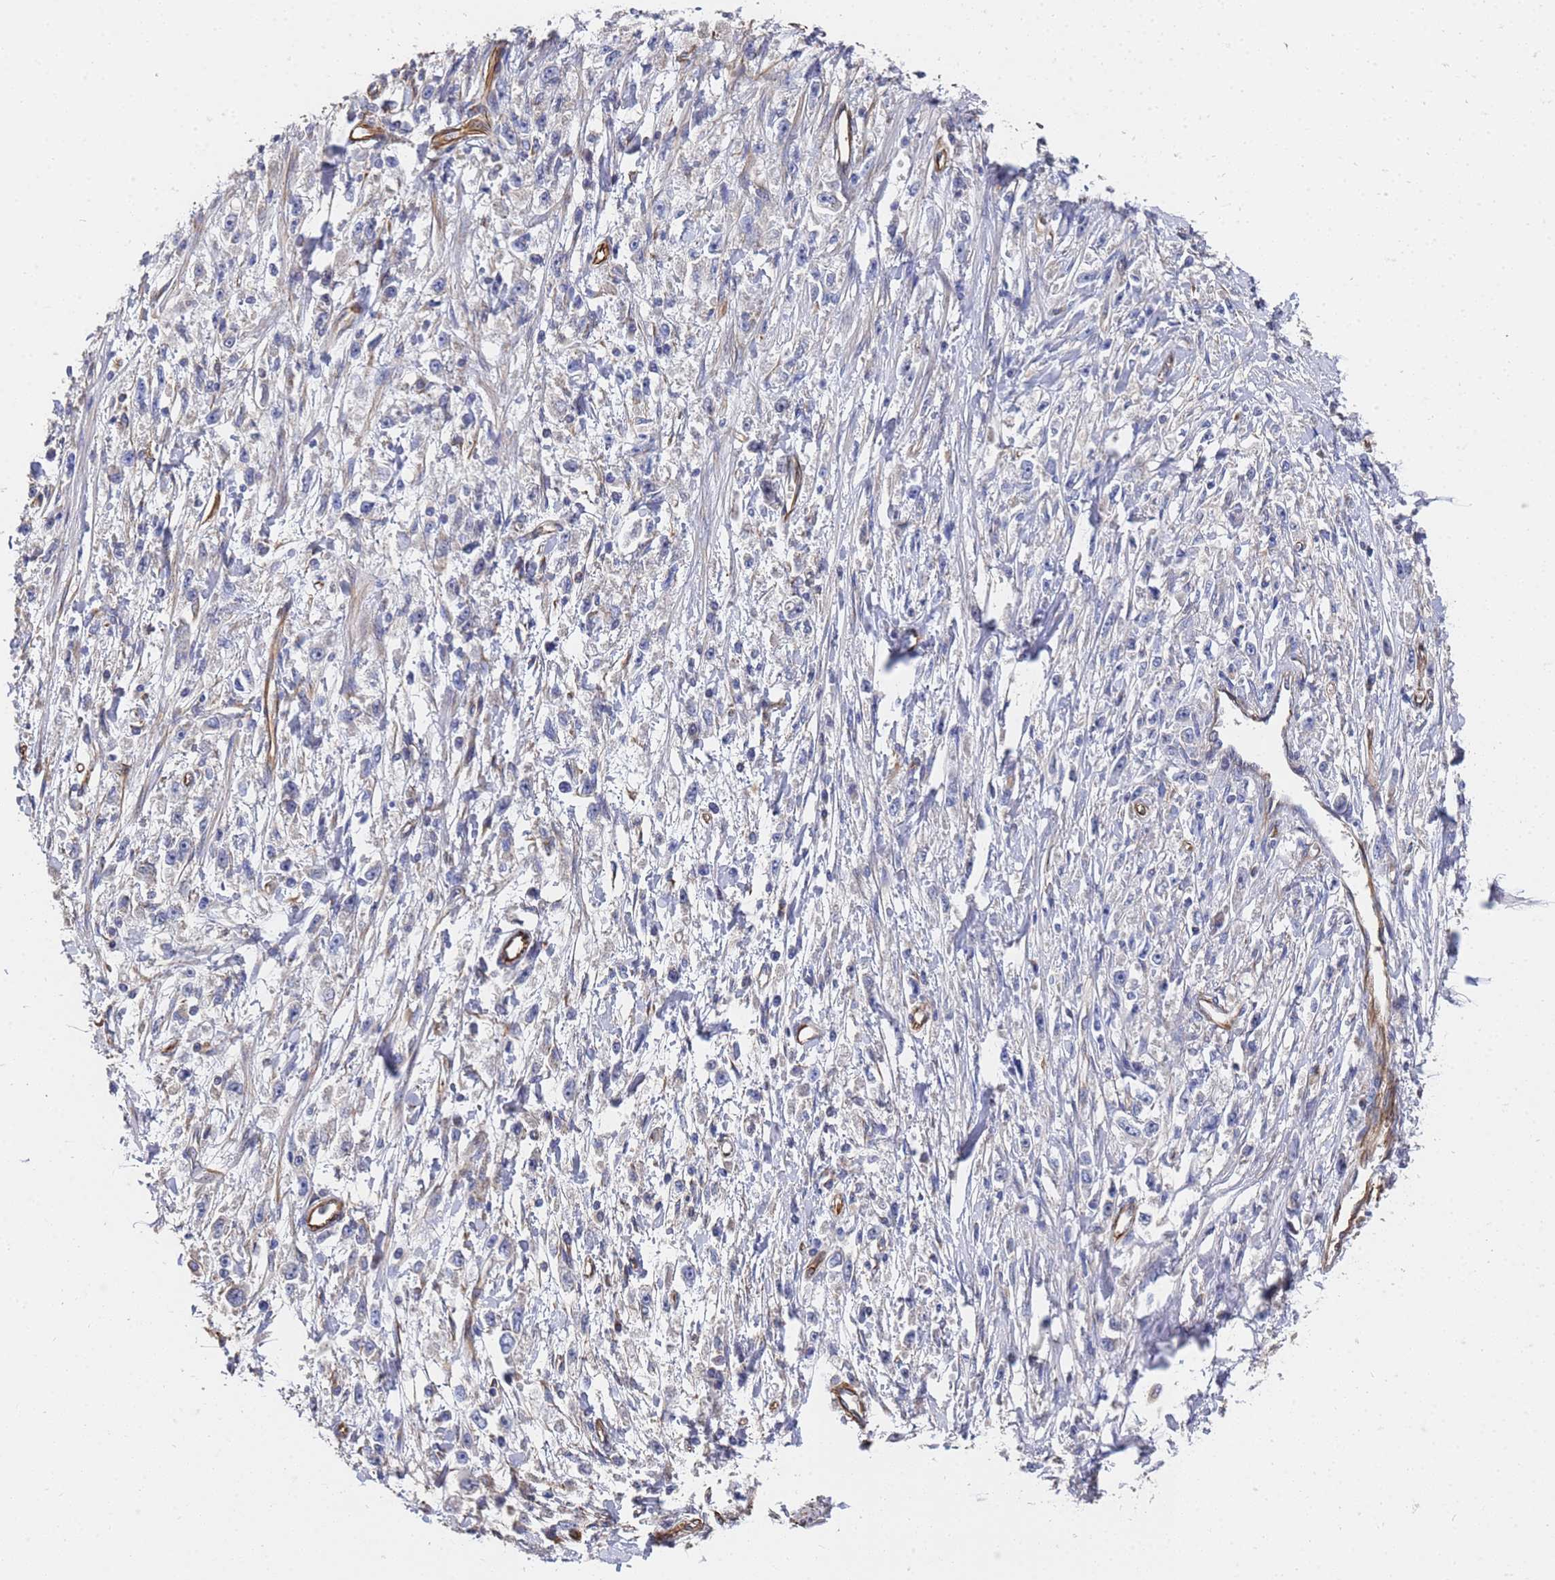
{"staining": {"intensity": "negative", "quantity": "none", "location": "none"}, "tissue": "stomach cancer", "cell_type": "Tumor cells", "image_type": "cancer", "snomed": [{"axis": "morphology", "description": "Adenocarcinoma, NOS"}, {"axis": "topography", "description": "Stomach"}], "caption": "This histopathology image is of stomach adenocarcinoma stained with immunohistochemistry to label a protein in brown with the nuclei are counter-stained blue. There is no expression in tumor cells. (DAB (3,3'-diaminobenzidine) immunohistochemistry visualized using brightfield microscopy, high magnification).", "gene": "SYT13", "patient": {"sex": "female", "age": 59}}